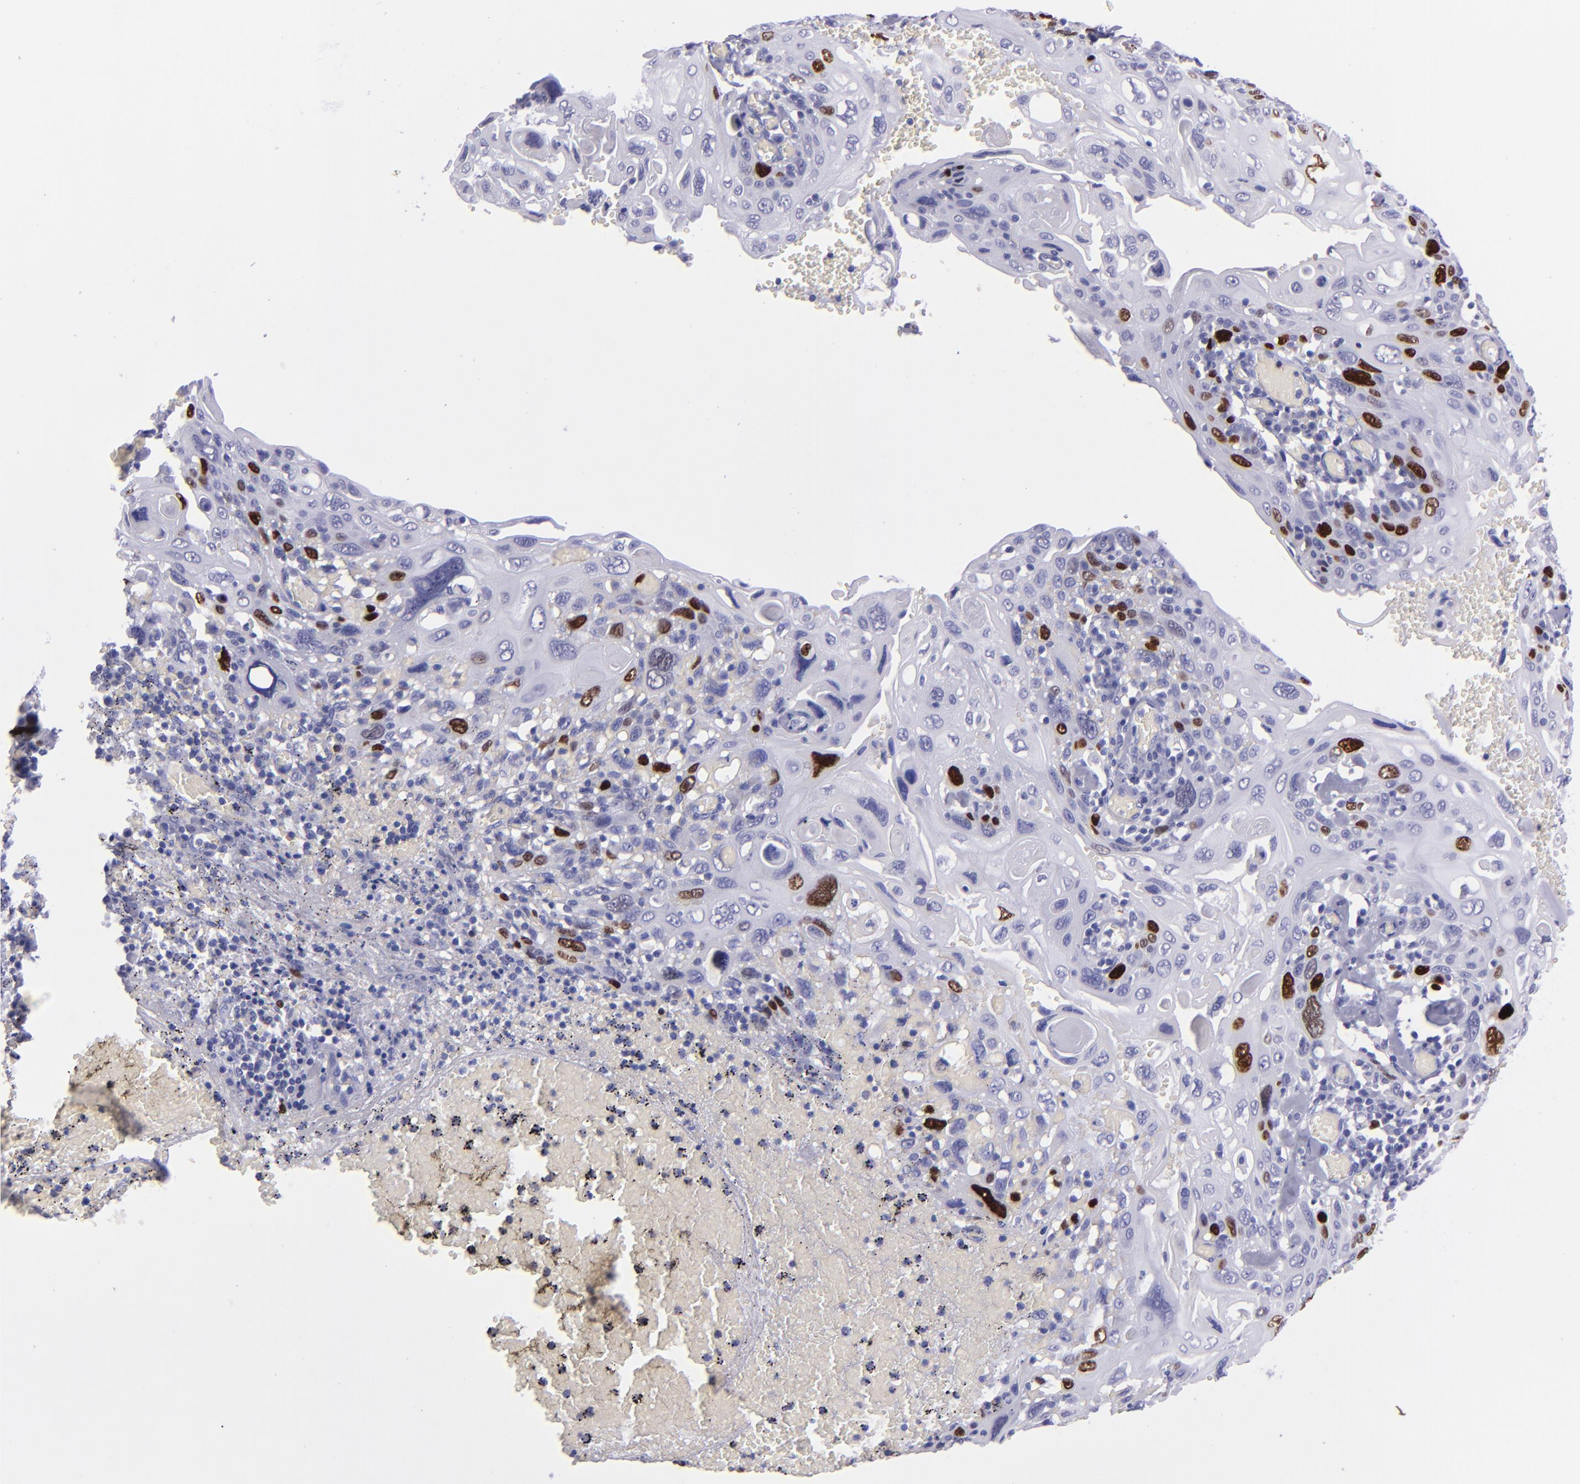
{"staining": {"intensity": "strong", "quantity": "<25%", "location": "nuclear"}, "tissue": "cervical cancer", "cell_type": "Tumor cells", "image_type": "cancer", "snomed": [{"axis": "morphology", "description": "Squamous cell carcinoma, NOS"}, {"axis": "topography", "description": "Cervix"}], "caption": "Cervical cancer (squamous cell carcinoma) tissue exhibits strong nuclear expression in about <25% of tumor cells, visualized by immunohistochemistry.", "gene": "TOP2A", "patient": {"sex": "female", "age": 54}}